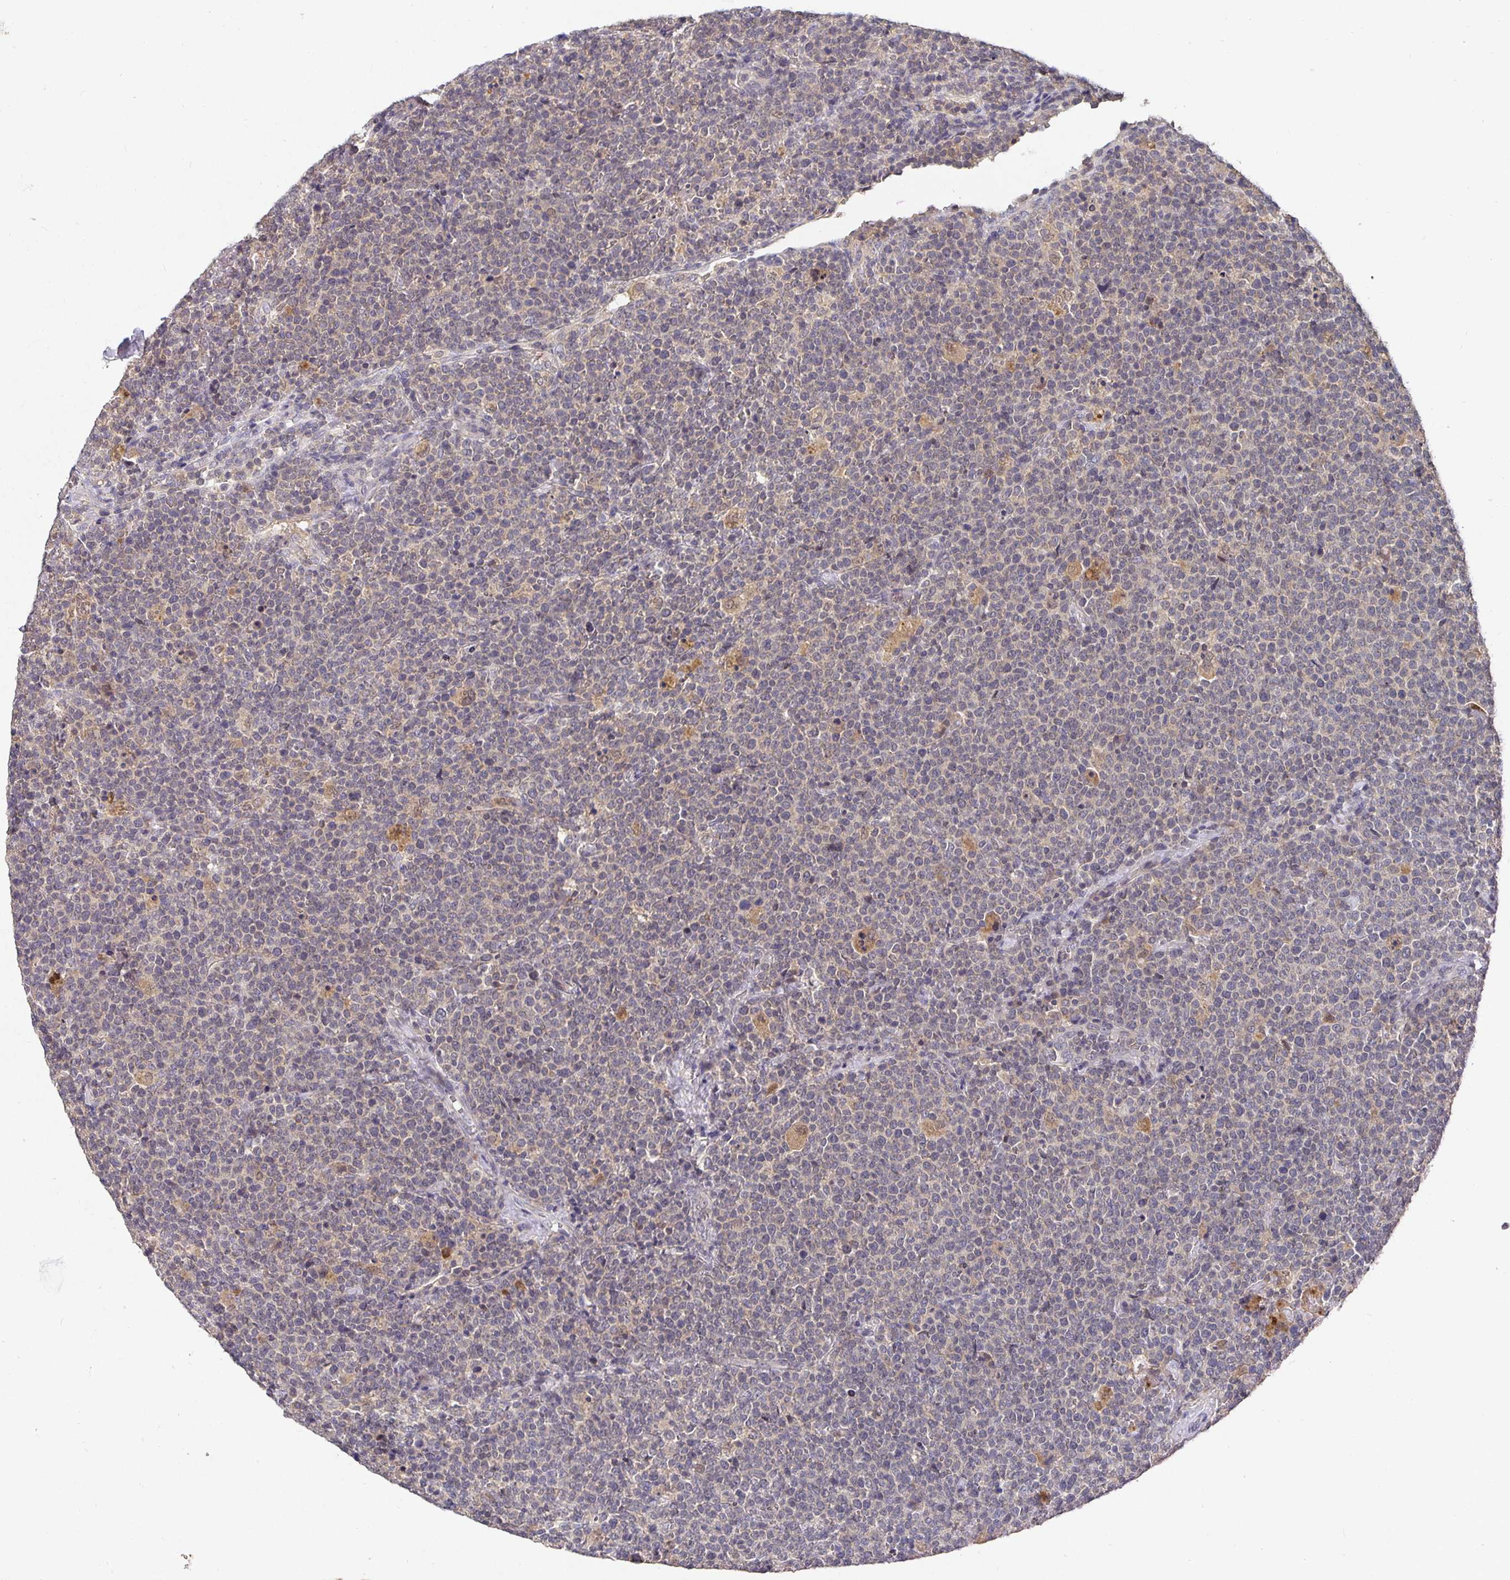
{"staining": {"intensity": "negative", "quantity": "none", "location": "none"}, "tissue": "lymphoma", "cell_type": "Tumor cells", "image_type": "cancer", "snomed": [{"axis": "morphology", "description": "Malignant lymphoma, non-Hodgkin's type, High grade"}, {"axis": "topography", "description": "Lymph node"}], "caption": "Tumor cells show no significant protein positivity in lymphoma.", "gene": "HEPN1", "patient": {"sex": "male", "age": 61}}